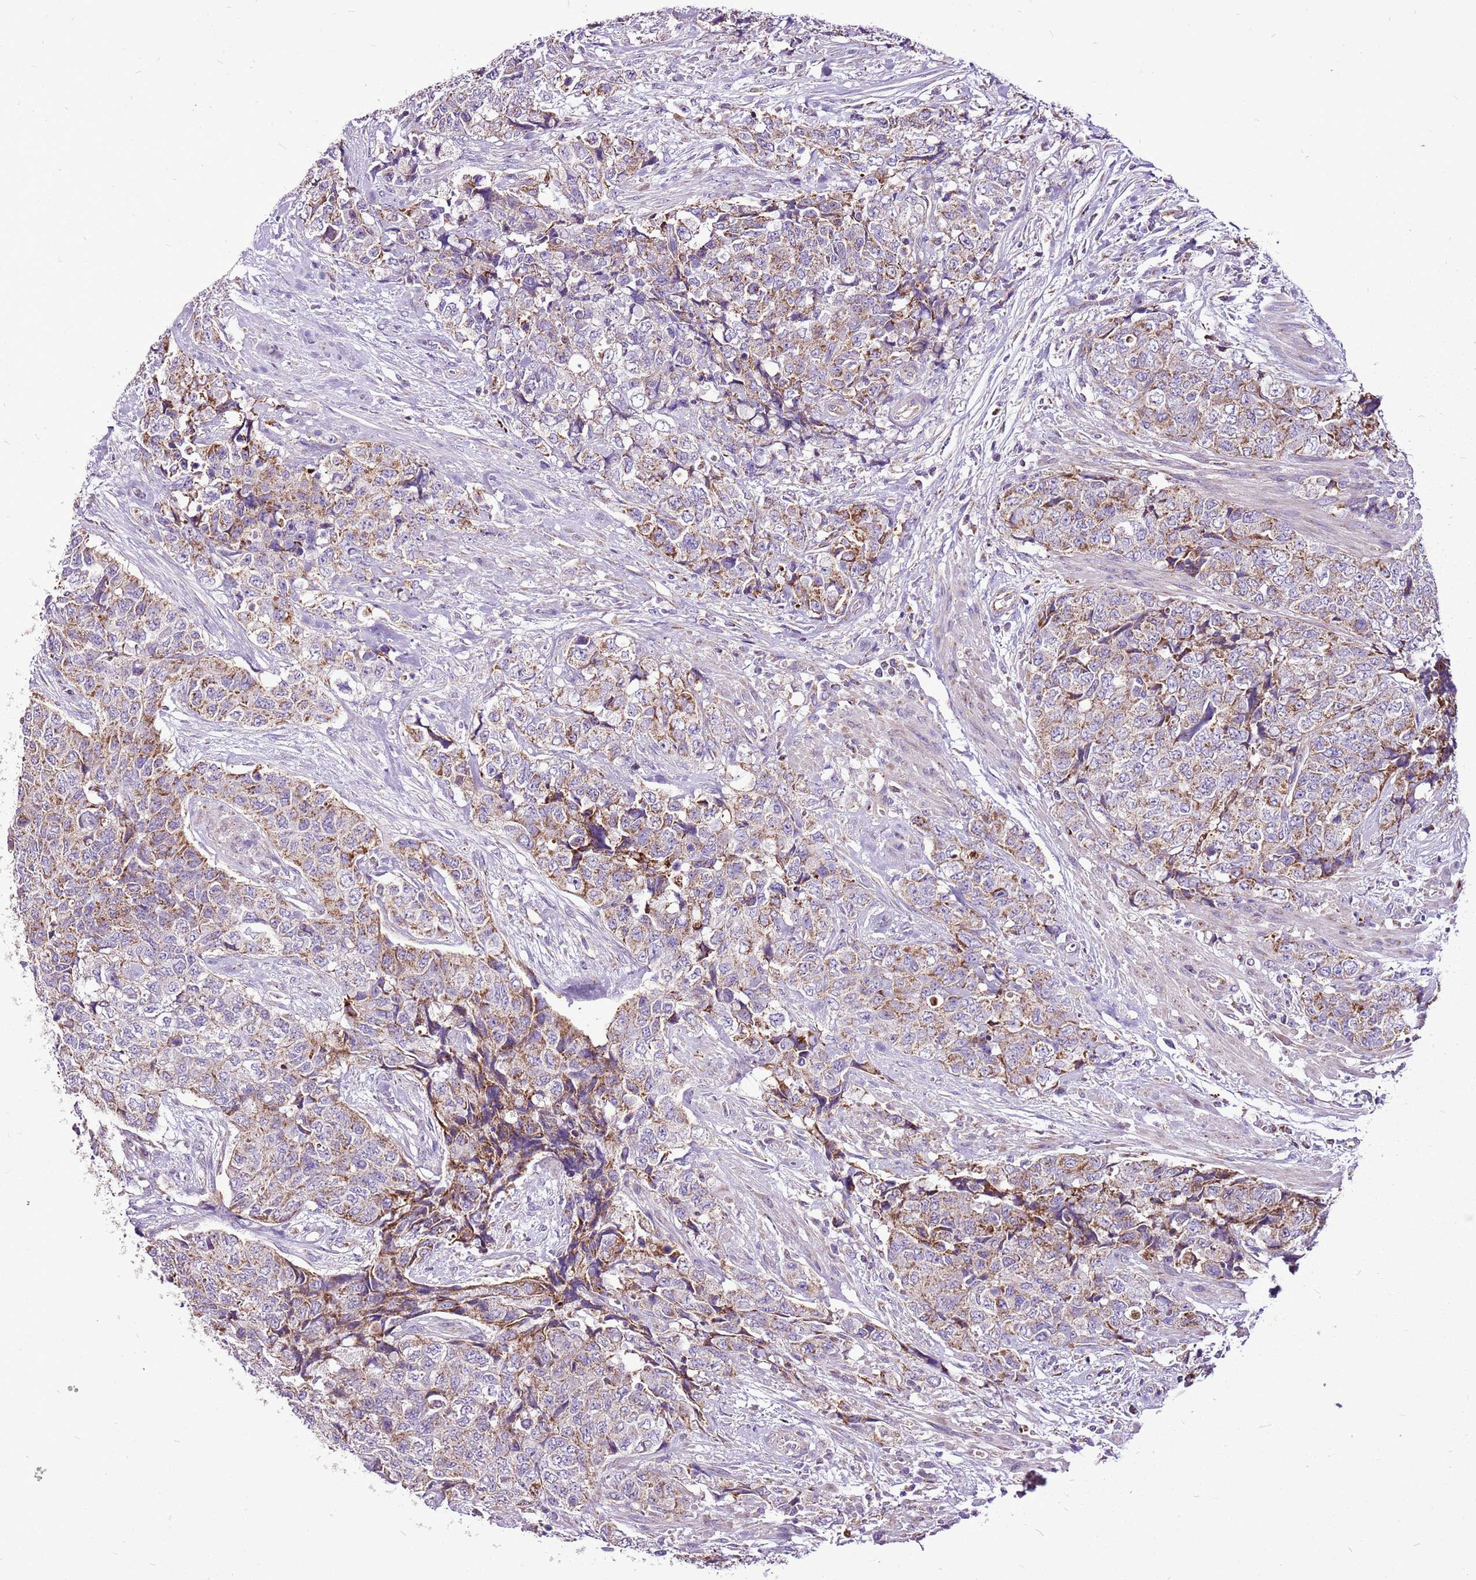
{"staining": {"intensity": "moderate", "quantity": ">75%", "location": "cytoplasmic/membranous"}, "tissue": "urothelial cancer", "cell_type": "Tumor cells", "image_type": "cancer", "snomed": [{"axis": "morphology", "description": "Urothelial carcinoma, High grade"}, {"axis": "topography", "description": "Urinary bladder"}], "caption": "Protein staining shows moderate cytoplasmic/membranous positivity in about >75% of tumor cells in high-grade urothelial carcinoma.", "gene": "GCDH", "patient": {"sex": "female", "age": 78}}